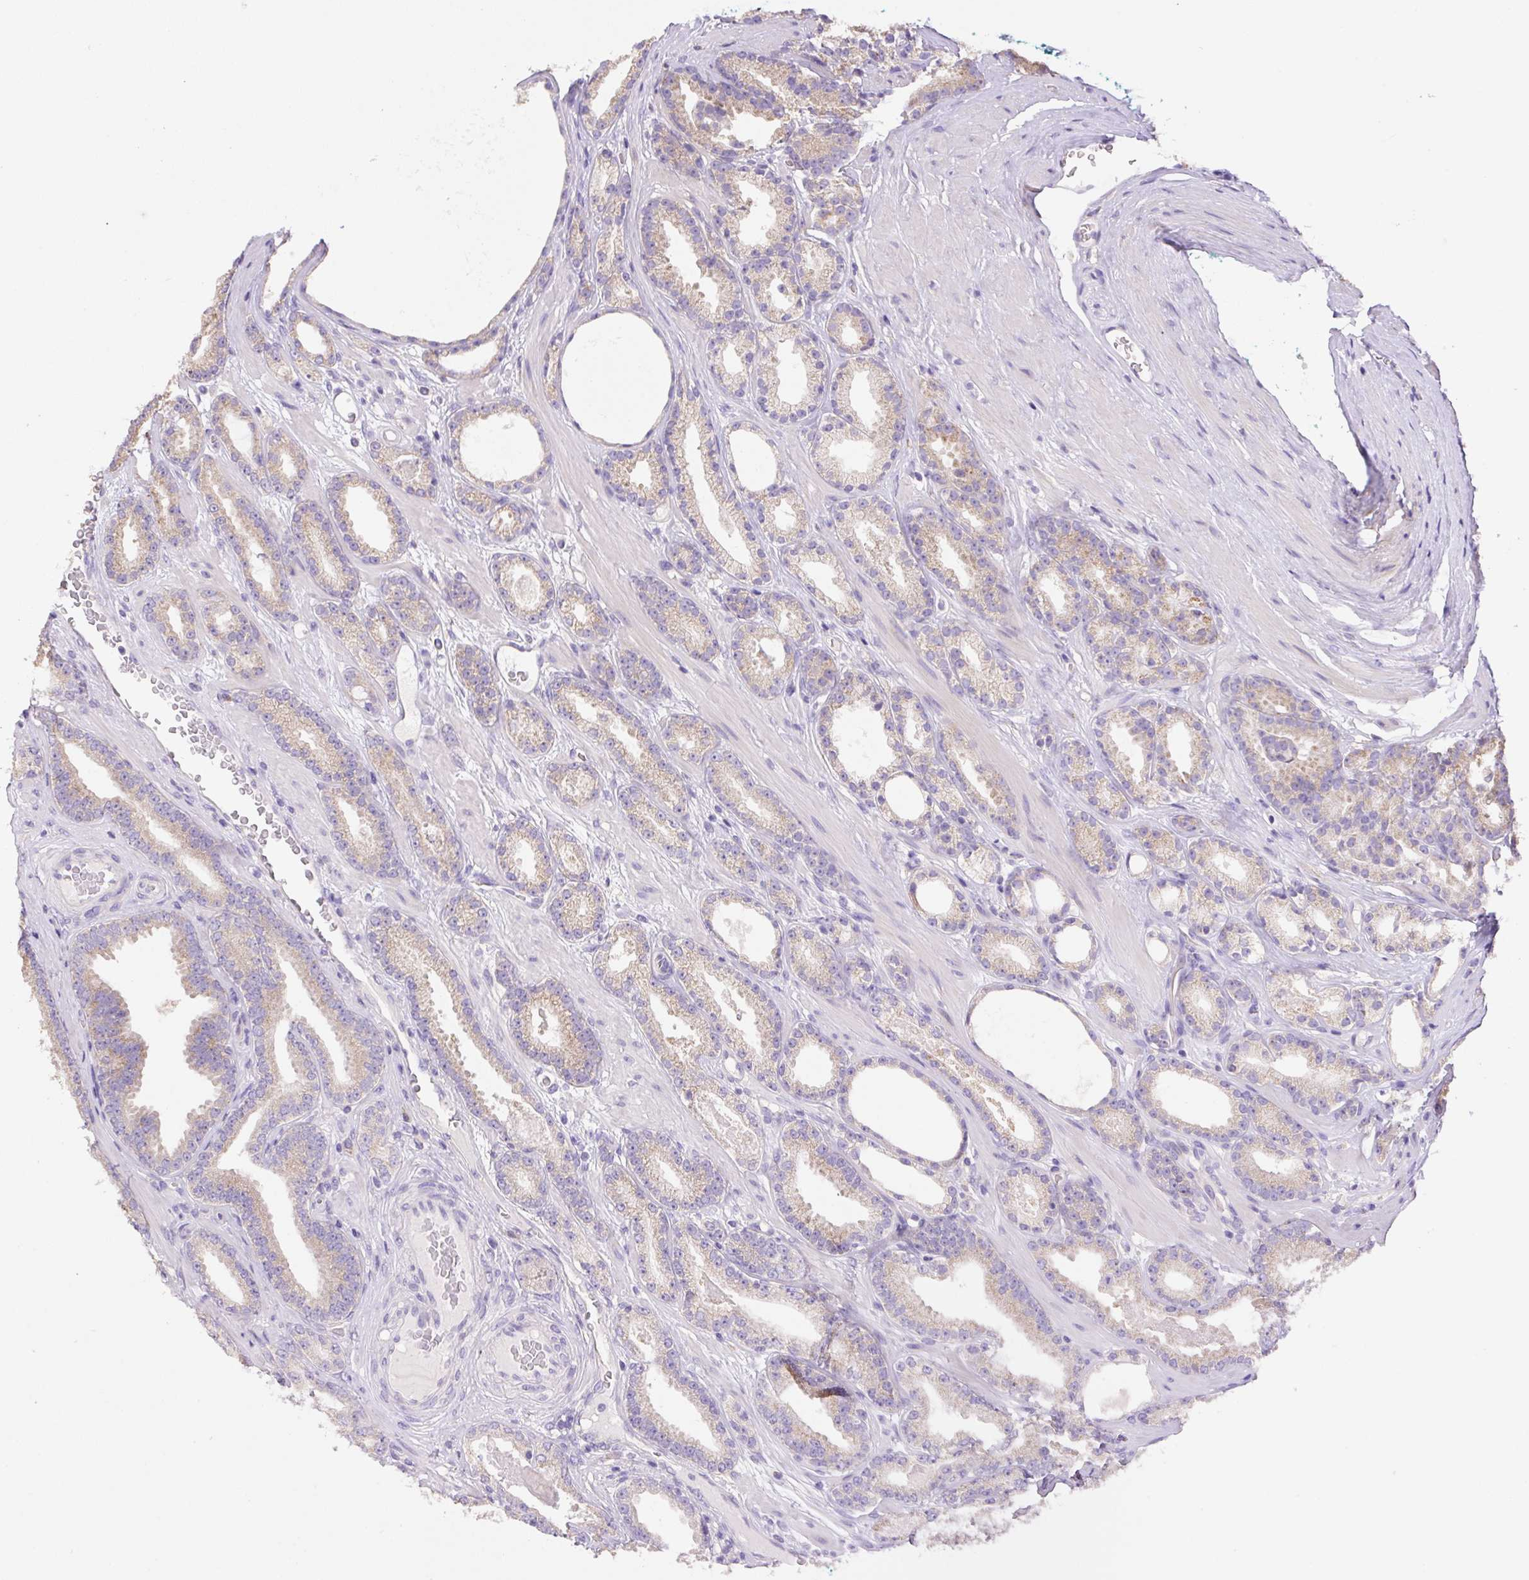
{"staining": {"intensity": "weak", "quantity": "25%-75%", "location": "cytoplasmic/membranous"}, "tissue": "prostate cancer", "cell_type": "Tumor cells", "image_type": "cancer", "snomed": [{"axis": "morphology", "description": "Adenocarcinoma, Low grade"}, {"axis": "topography", "description": "Prostate"}], "caption": "Human prostate cancer (adenocarcinoma (low-grade)) stained for a protein (brown) exhibits weak cytoplasmic/membranous positive positivity in about 25%-75% of tumor cells.", "gene": "COPZ2", "patient": {"sex": "male", "age": 61}}